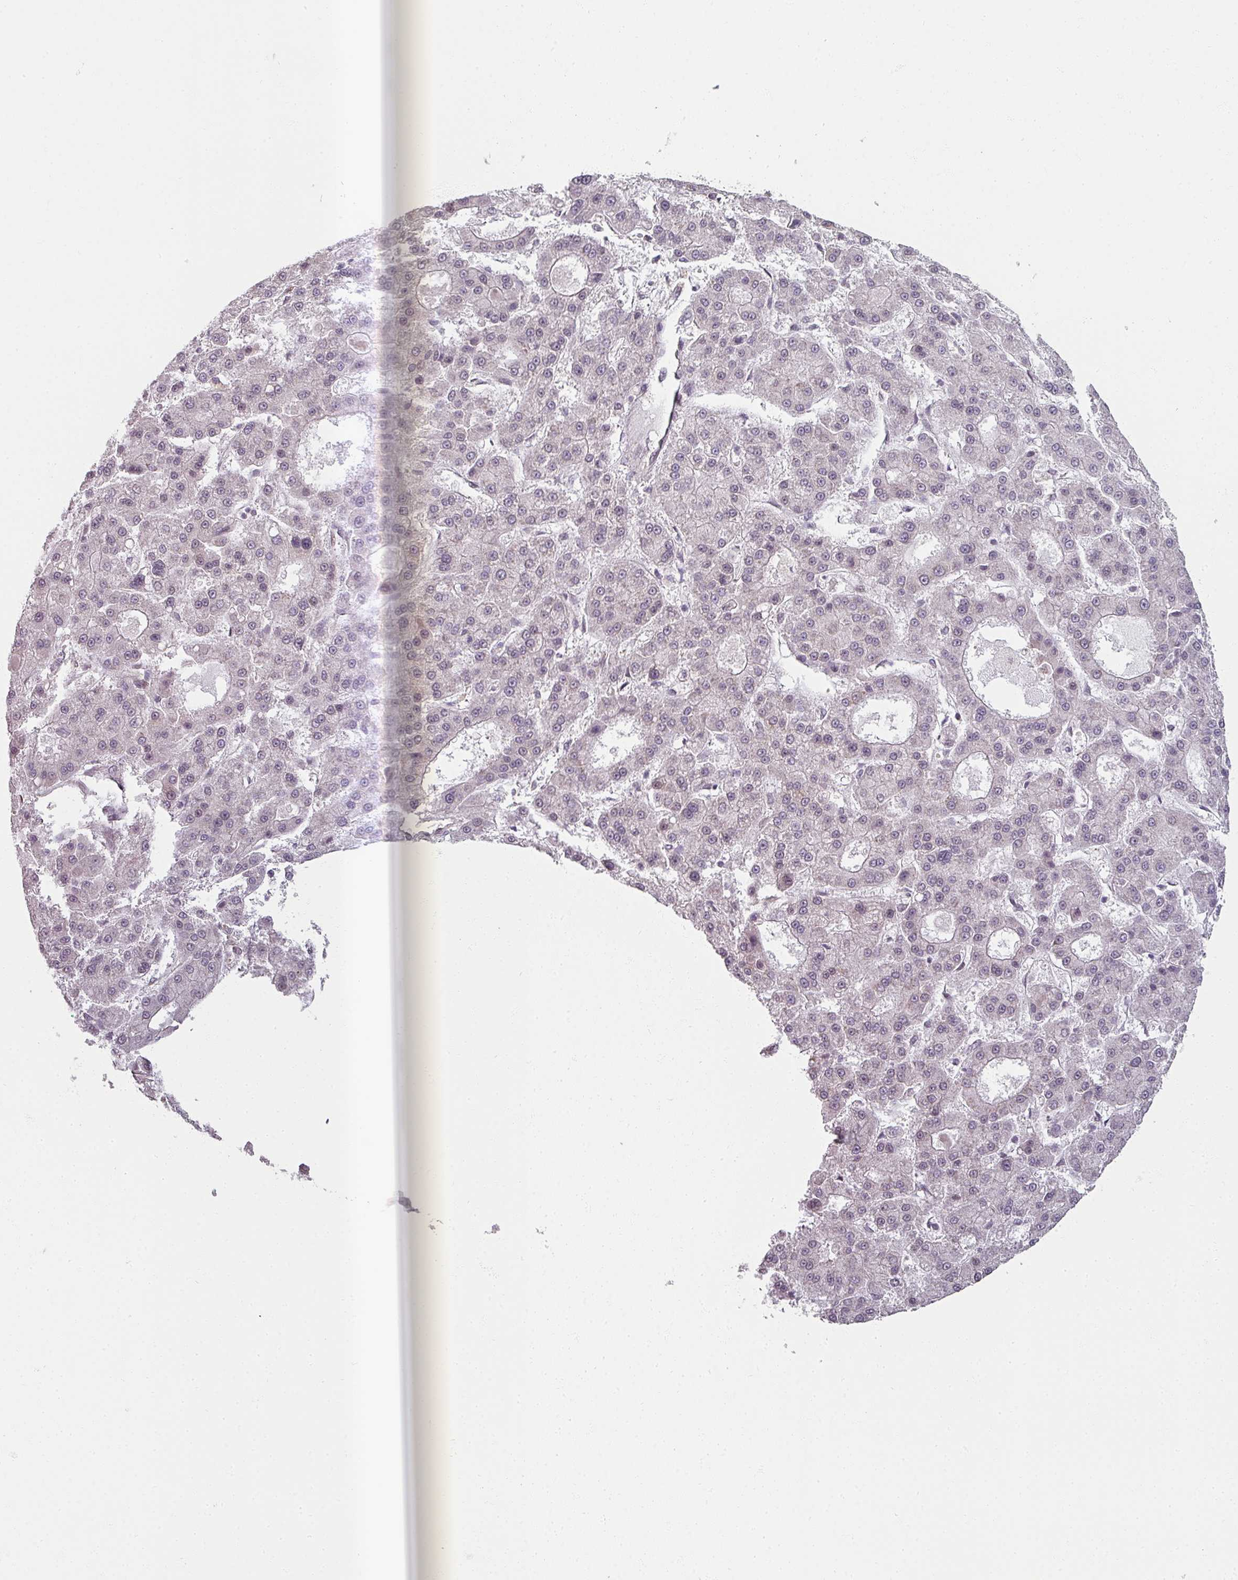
{"staining": {"intensity": "negative", "quantity": "none", "location": "none"}, "tissue": "liver cancer", "cell_type": "Tumor cells", "image_type": "cancer", "snomed": [{"axis": "morphology", "description": "Carcinoma, Hepatocellular, NOS"}, {"axis": "topography", "description": "Liver"}], "caption": "Immunohistochemistry (IHC) micrograph of neoplastic tissue: human liver cancer (hepatocellular carcinoma) stained with DAB (3,3'-diaminobenzidine) displays no significant protein positivity in tumor cells.", "gene": "AGPAT4", "patient": {"sex": "male", "age": 70}}